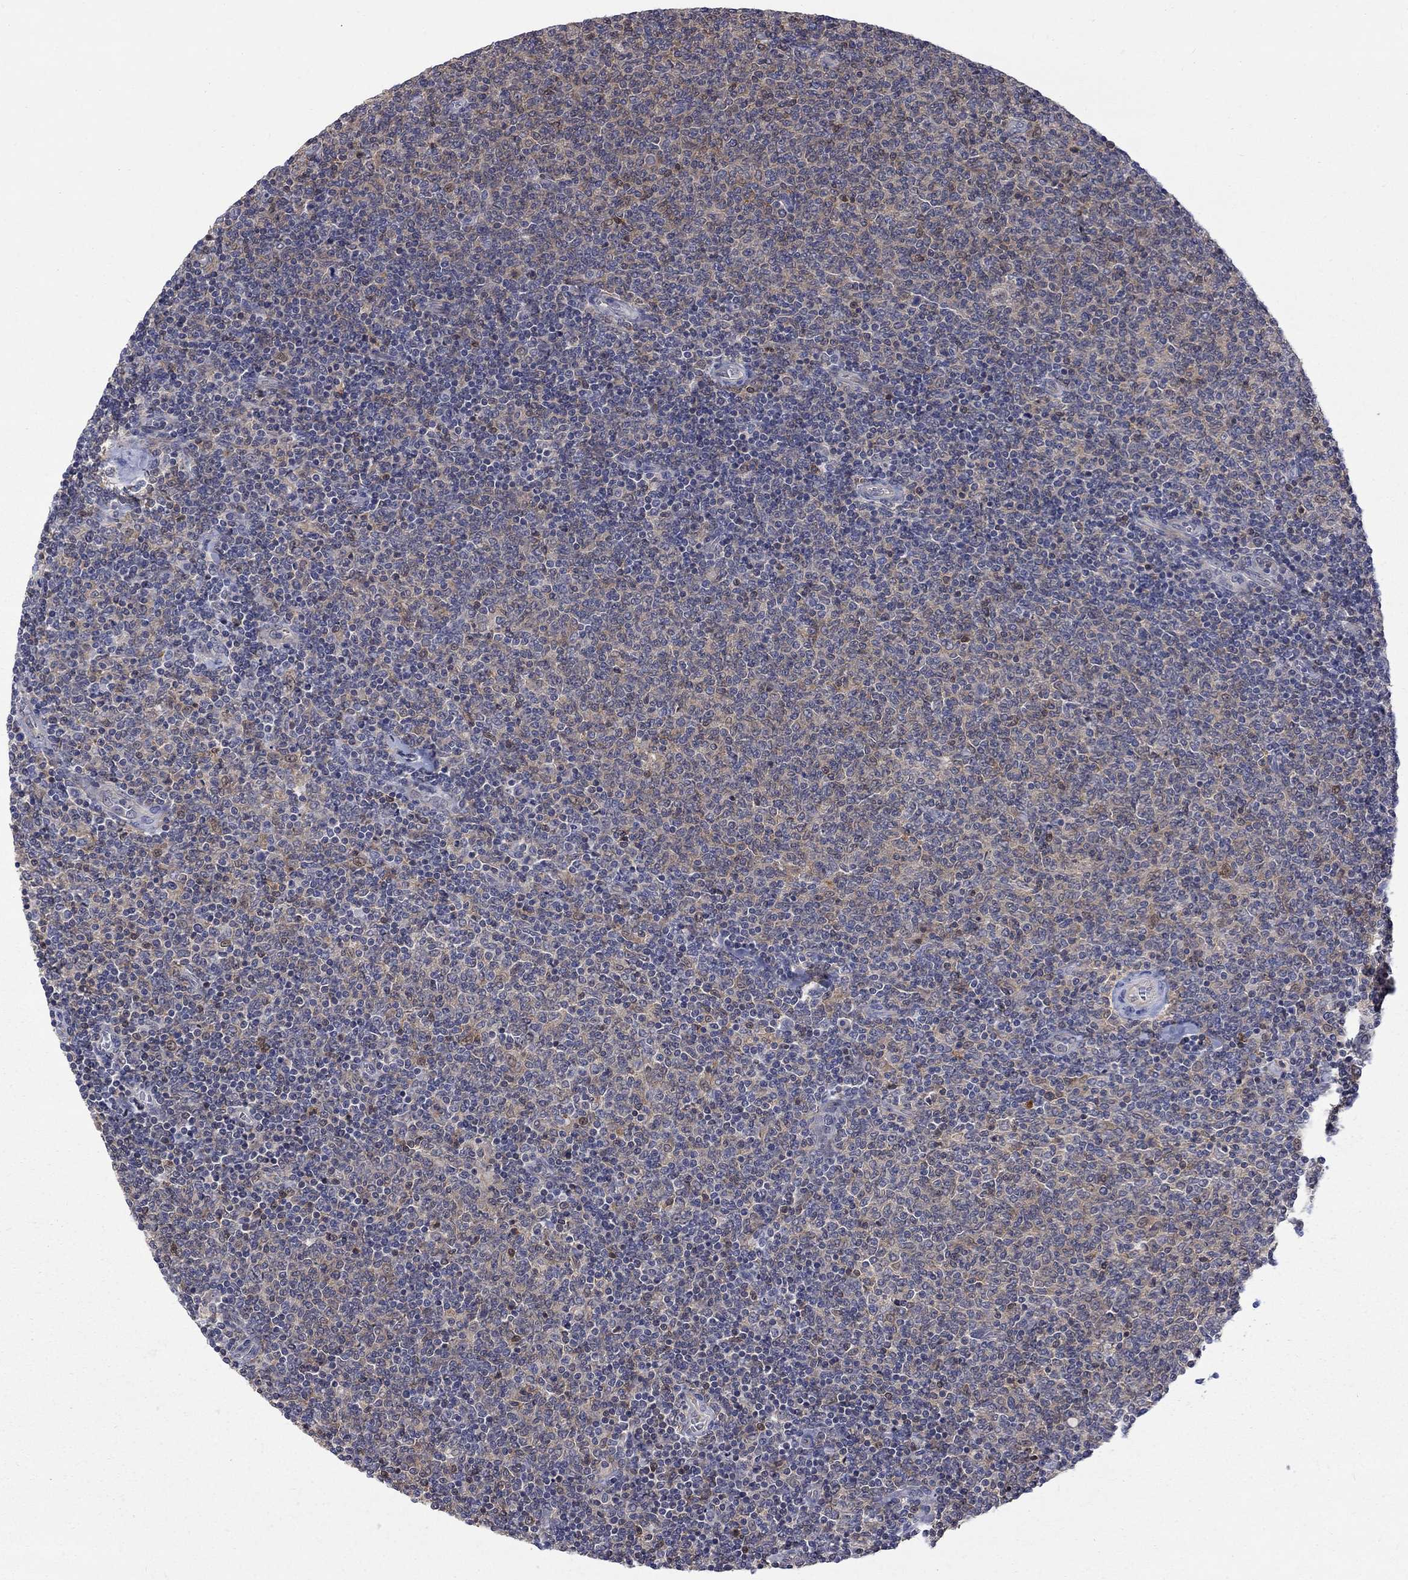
{"staining": {"intensity": "moderate", "quantity": "<25%", "location": "cytoplasmic/membranous"}, "tissue": "lymphoma", "cell_type": "Tumor cells", "image_type": "cancer", "snomed": [{"axis": "morphology", "description": "Malignant lymphoma, non-Hodgkin's type, Low grade"}, {"axis": "topography", "description": "Lymph node"}], "caption": "Immunohistochemistry (IHC) of human low-grade malignant lymphoma, non-Hodgkin's type shows low levels of moderate cytoplasmic/membranous expression in about <25% of tumor cells. (Brightfield microscopy of DAB IHC at high magnification).", "gene": "HKDC1", "patient": {"sex": "male", "age": 52}}